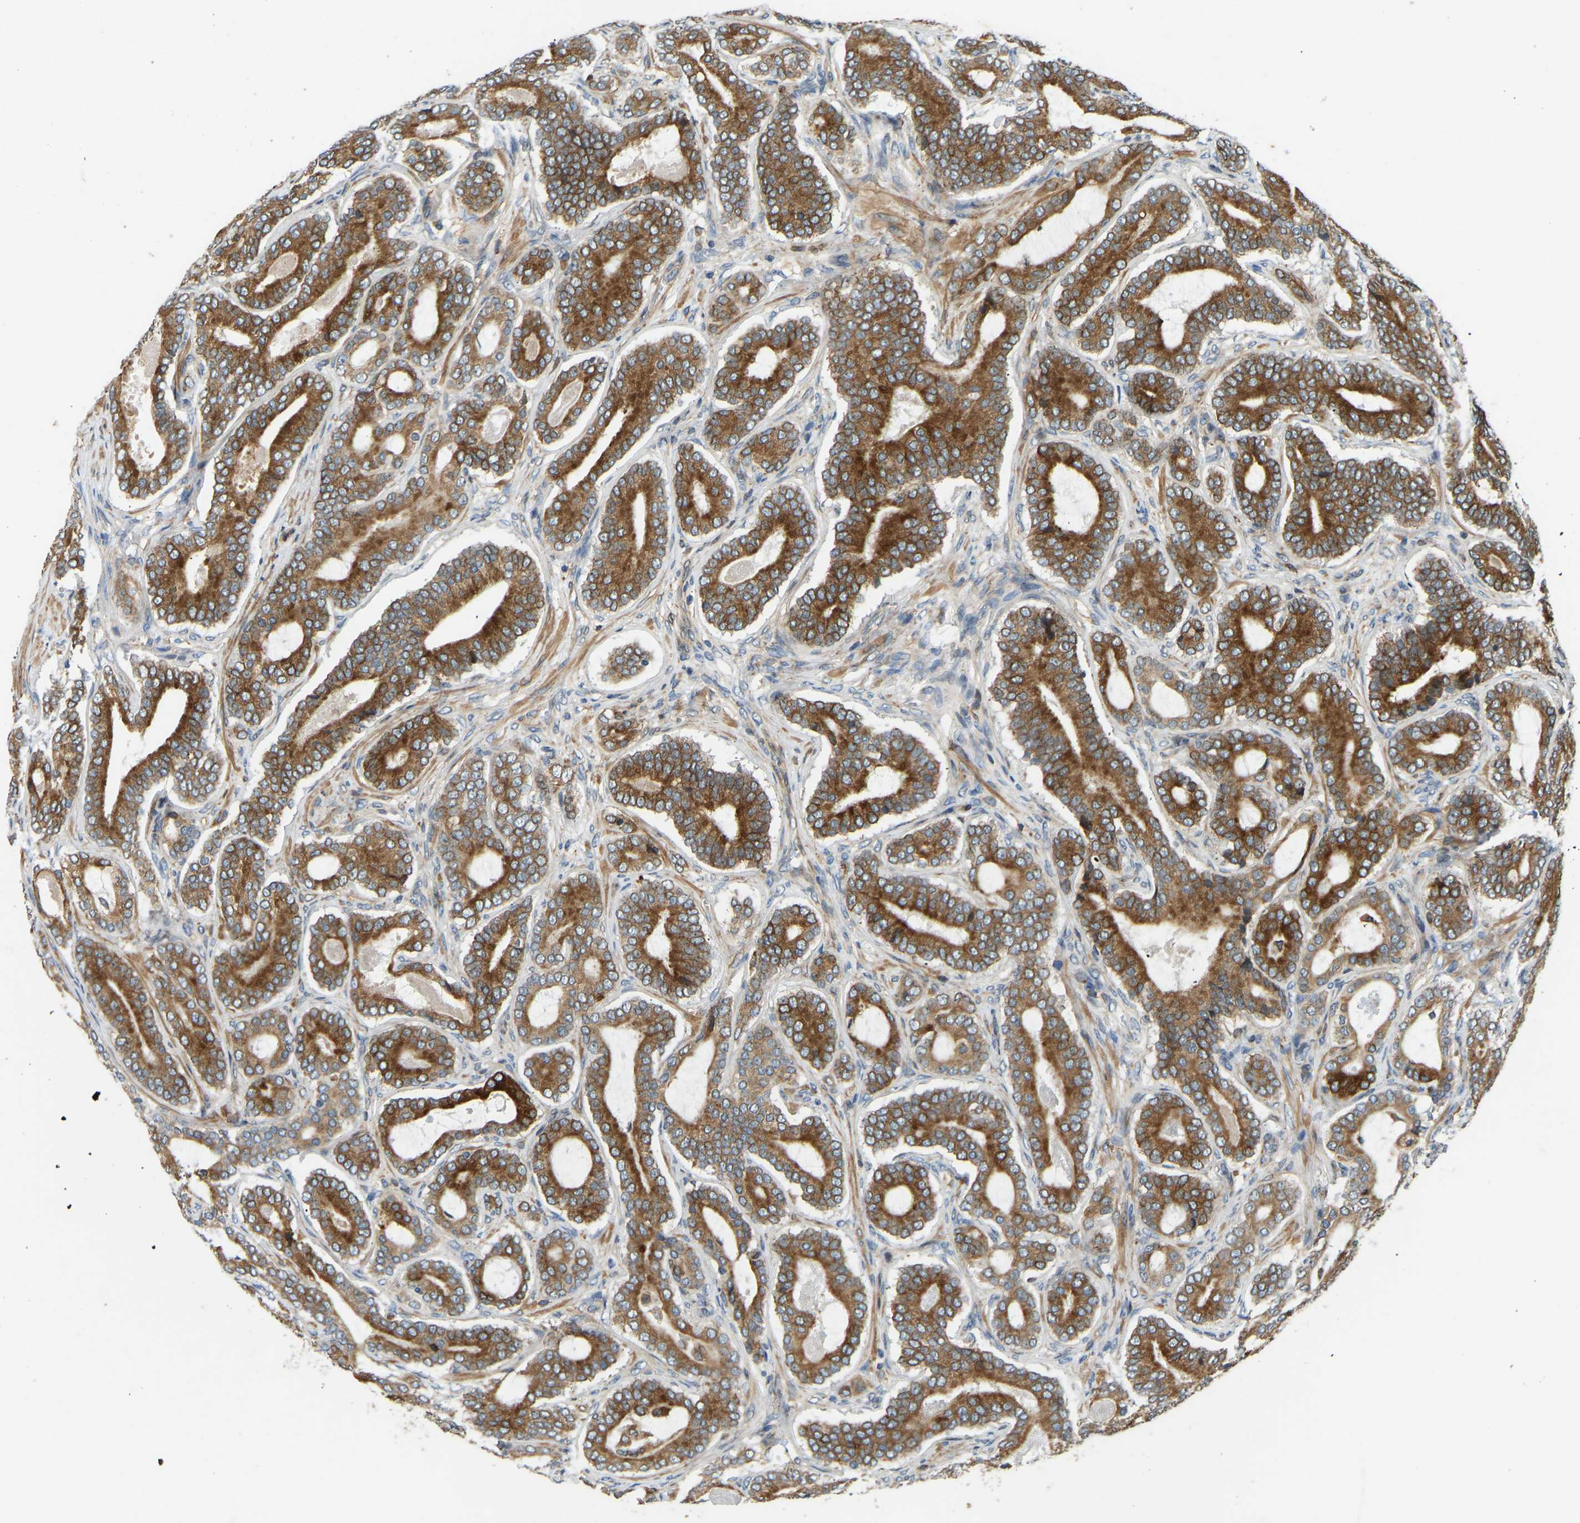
{"staining": {"intensity": "strong", "quantity": ">75%", "location": "cytoplasmic/membranous"}, "tissue": "prostate cancer", "cell_type": "Tumor cells", "image_type": "cancer", "snomed": [{"axis": "morphology", "description": "Adenocarcinoma, High grade"}, {"axis": "topography", "description": "Prostate"}], "caption": "Immunohistochemistry staining of prostate cancer (adenocarcinoma (high-grade)), which reveals high levels of strong cytoplasmic/membranous expression in approximately >75% of tumor cells indicating strong cytoplasmic/membranous protein positivity. The staining was performed using DAB (brown) for protein detection and nuclei were counterstained in hematoxylin (blue).", "gene": "OS9", "patient": {"sex": "male", "age": 60}}